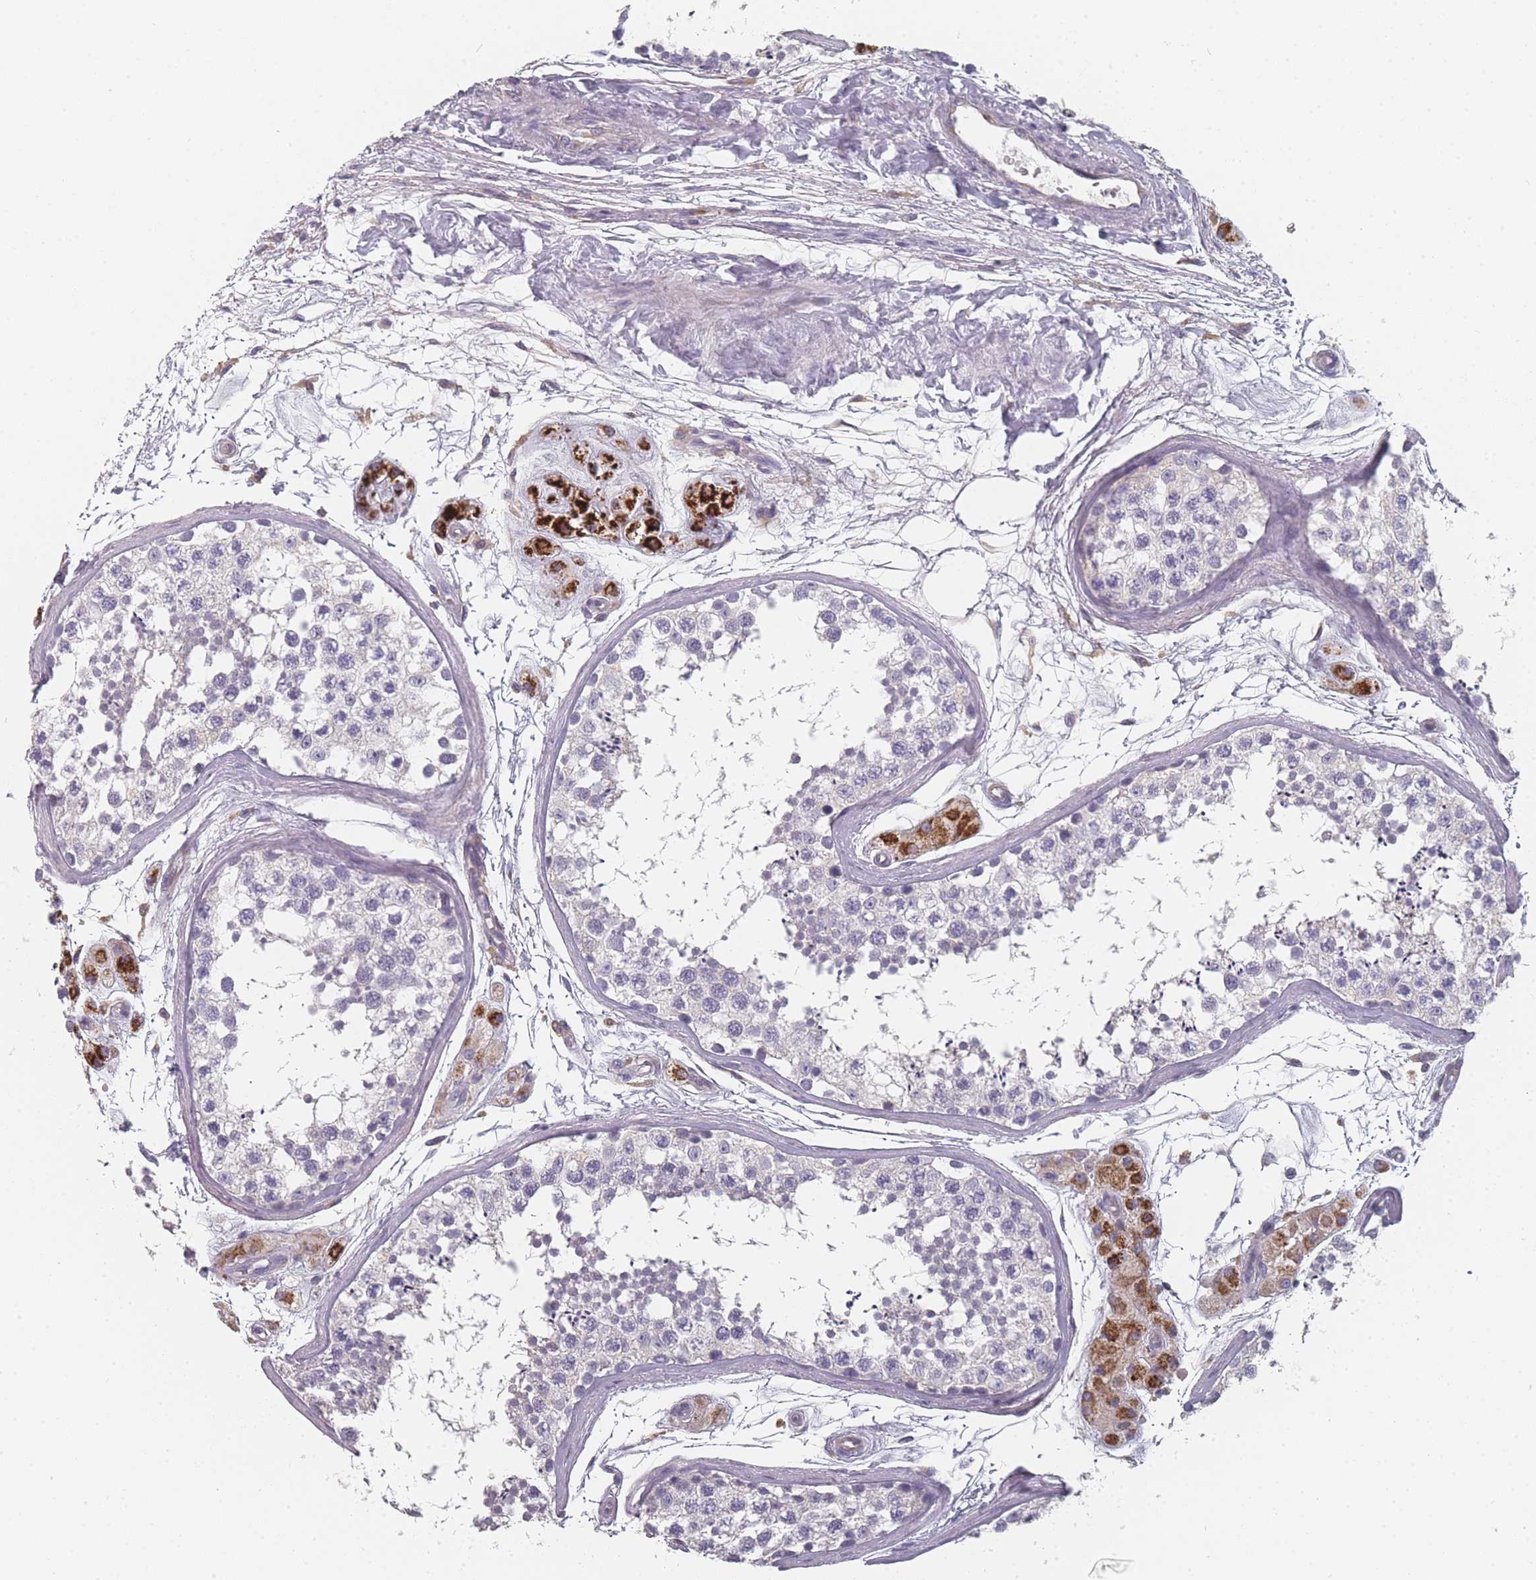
{"staining": {"intensity": "negative", "quantity": "none", "location": "none"}, "tissue": "testis", "cell_type": "Cells in seminiferous ducts", "image_type": "normal", "snomed": [{"axis": "morphology", "description": "Normal tissue, NOS"}, {"axis": "topography", "description": "Testis"}], "caption": "This is an immunohistochemistry photomicrograph of unremarkable human testis. There is no staining in cells in seminiferous ducts.", "gene": "SLC35E4", "patient": {"sex": "male", "age": 56}}